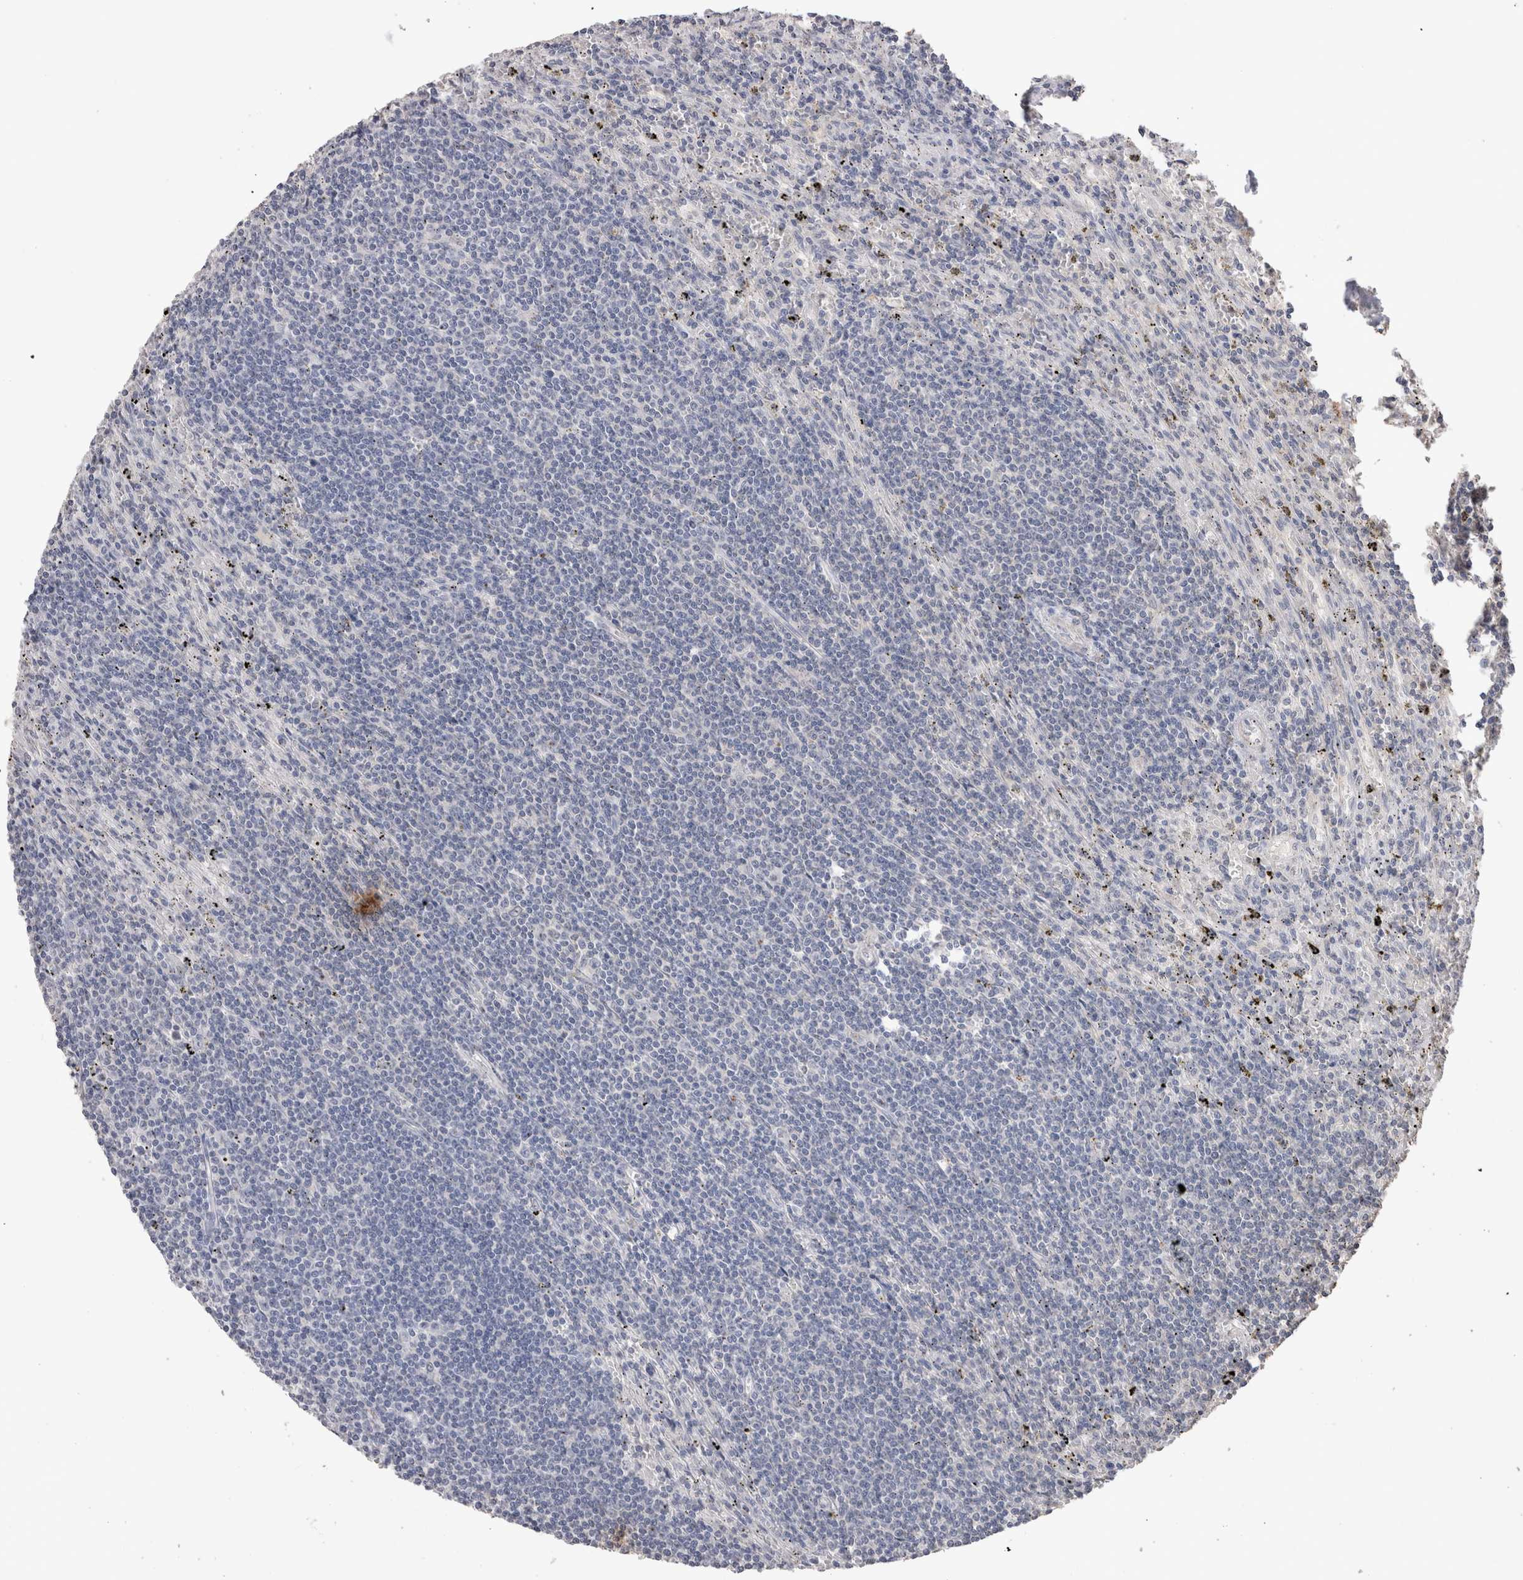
{"staining": {"intensity": "negative", "quantity": "none", "location": "none"}, "tissue": "lymphoma", "cell_type": "Tumor cells", "image_type": "cancer", "snomed": [{"axis": "morphology", "description": "Malignant lymphoma, non-Hodgkin's type, Low grade"}, {"axis": "topography", "description": "Spleen"}], "caption": "Human malignant lymphoma, non-Hodgkin's type (low-grade) stained for a protein using immunohistochemistry (IHC) exhibits no expression in tumor cells.", "gene": "CDH6", "patient": {"sex": "male", "age": 76}}